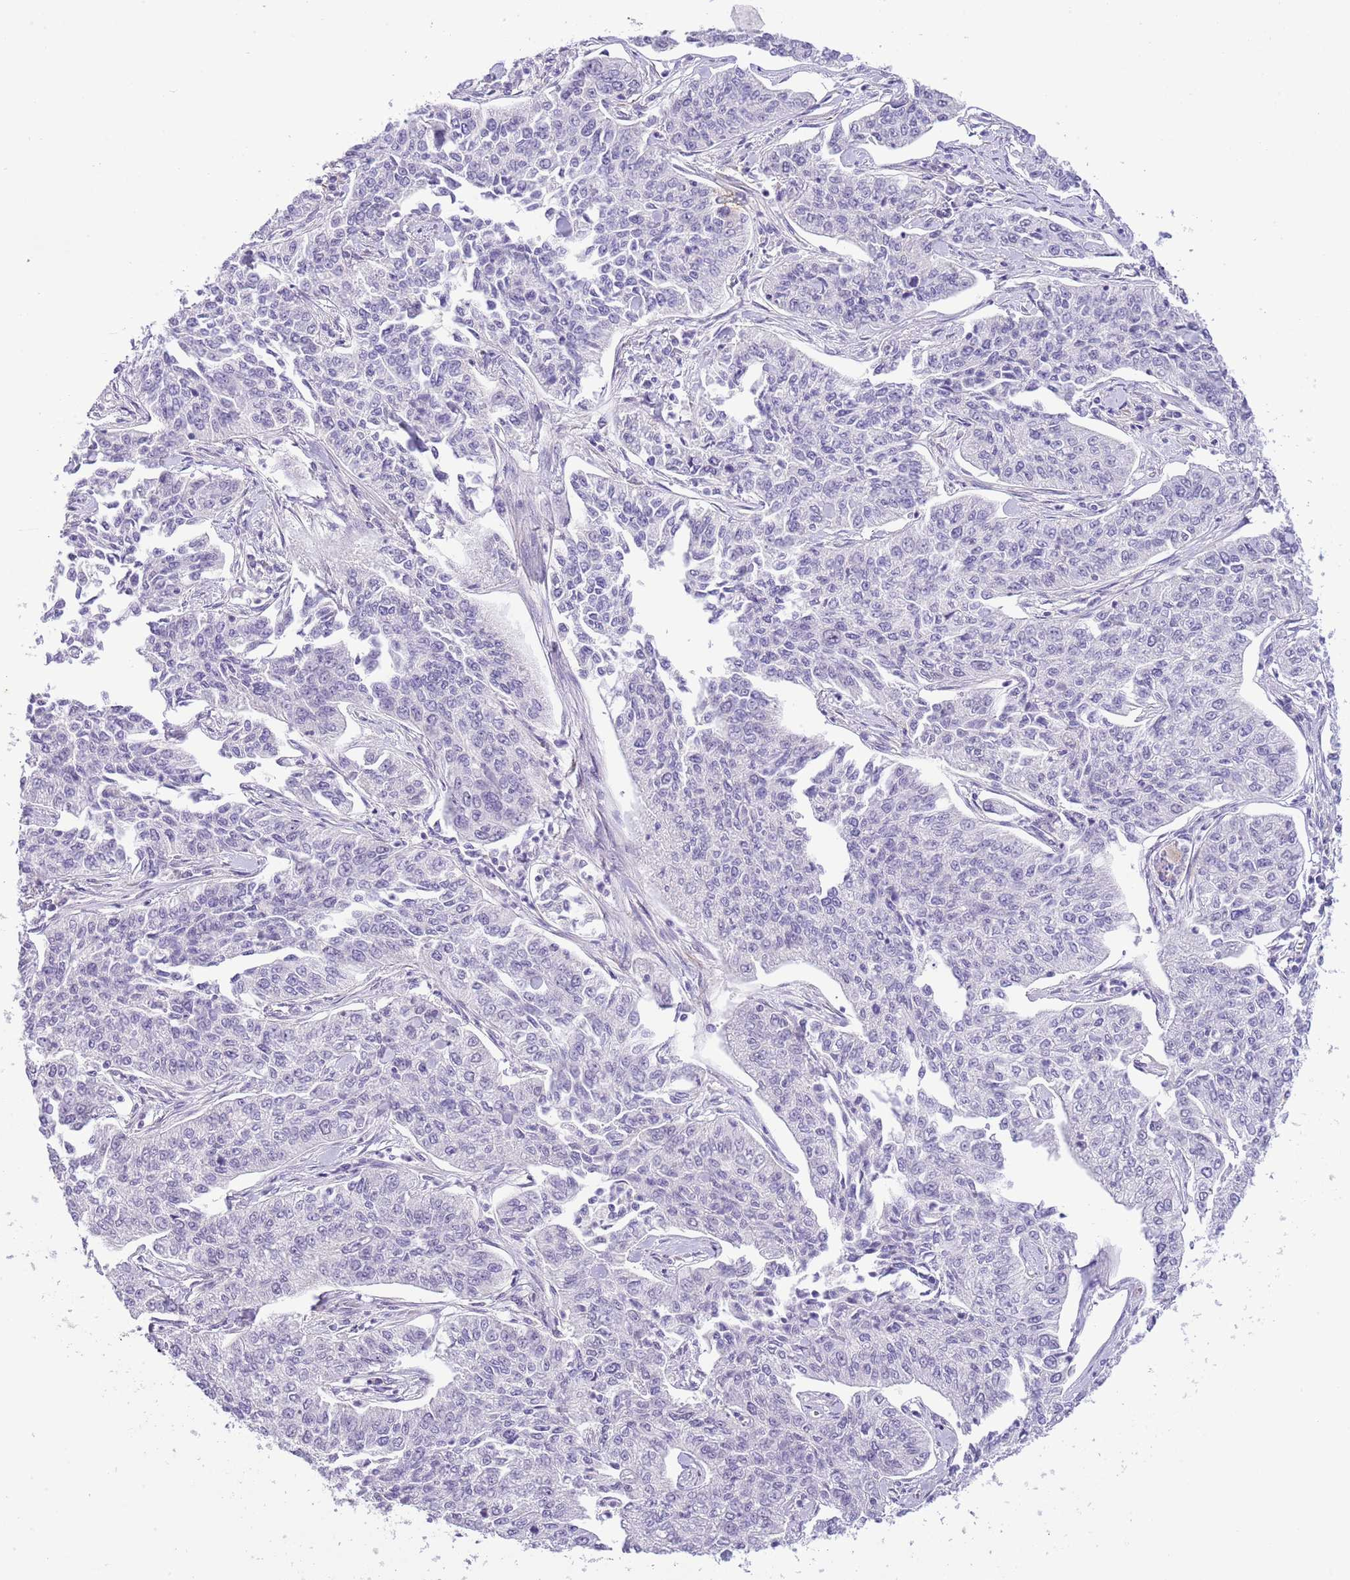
{"staining": {"intensity": "negative", "quantity": "none", "location": "none"}, "tissue": "cervical cancer", "cell_type": "Tumor cells", "image_type": "cancer", "snomed": [{"axis": "morphology", "description": "Squamous cell carcinoma, NOS"}, {"axis": "topography", "description": "Cervix"}], "caption": "Cervical cancer (squamous cell carcinoma) was stained to show a protein in brown. There is no significant staining in tumor cells.", "gene": "MIDN", "patient": {"sex": "female", "age": 35}}